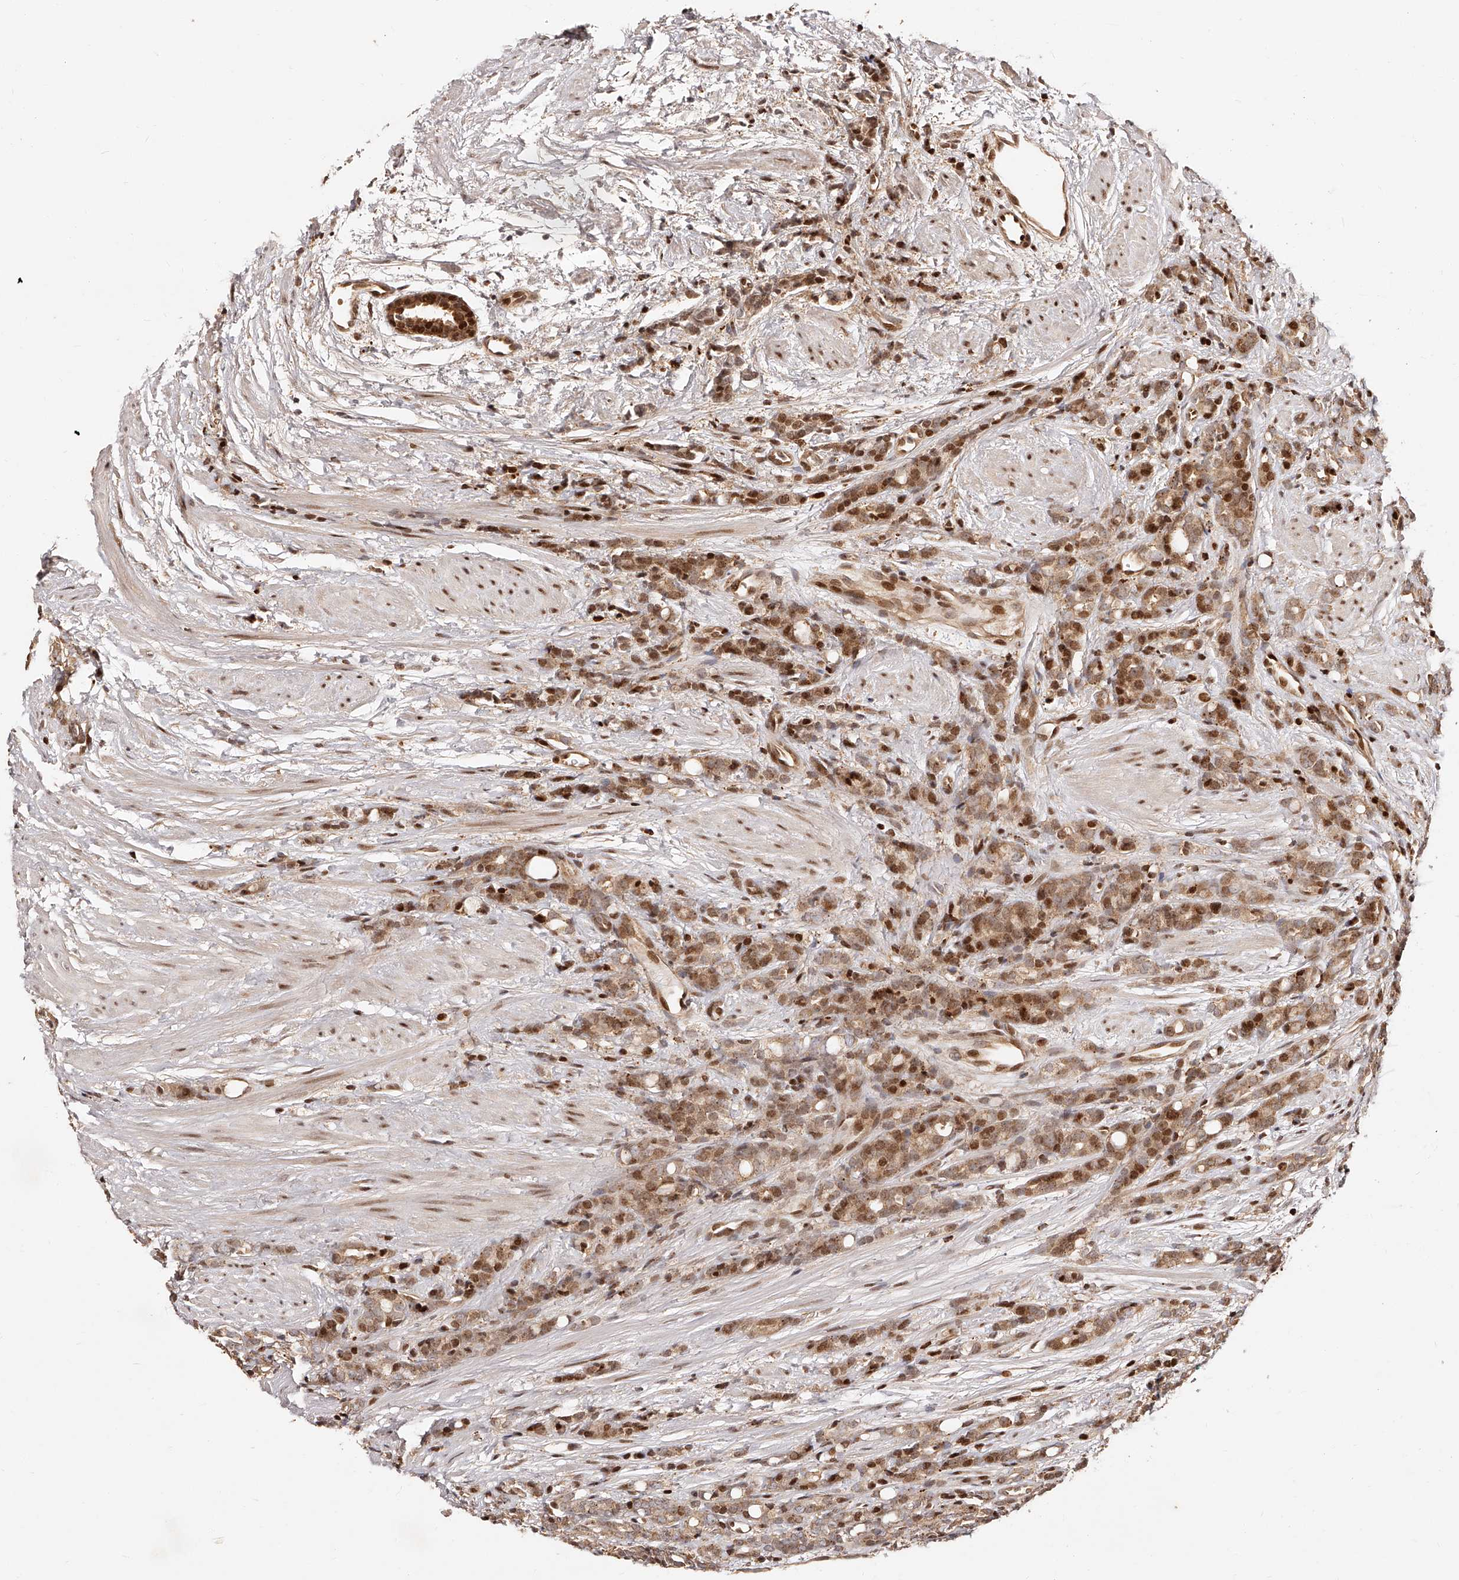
{"staining": {"intensity": "moderate", "quantity": ">75%", "location": "cytoplasmic/membranous,nuclear"}, "tissue": "prostate cancer", "cell_type": "Tumor cells", "image_type": "cancer", "snomed": [{"axis": "morphology", "description": "Adenocarcinoma, High grade"}, {"axis": "topography", "description": "Prostate"}], "caption": "Moderate cytoplasmic/membranous and nuclear staining for a protein is appreciated in about >75% of tumor cells of prostate adenocarcinoma (high-grade) using IHC.", "gene": "PFDN2", "patient": {"sex": "male", "age": 62}}